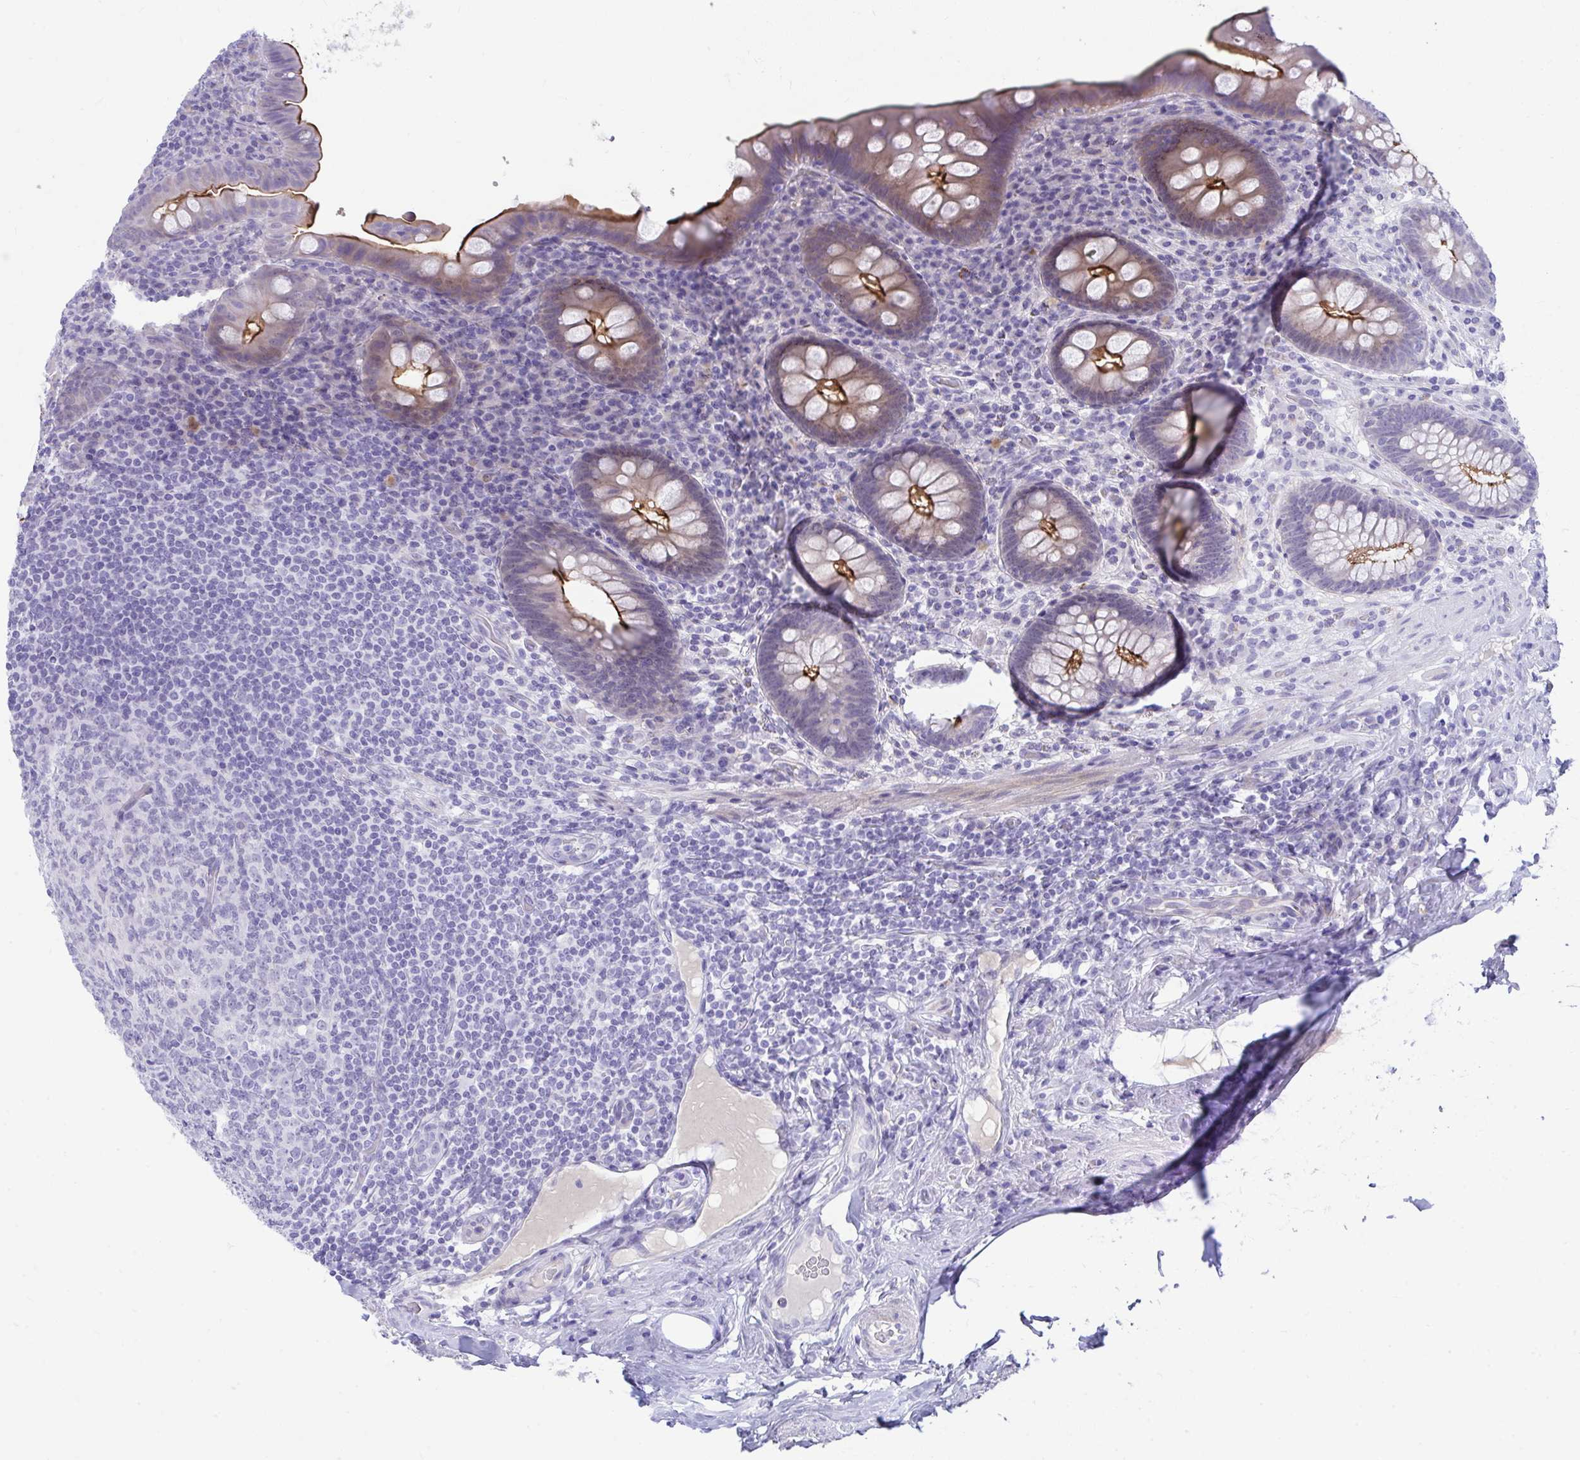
{"staining": {"intensity": "strong", "quantity": "<25%", "location": "cytoplasmic/membranous"}, "tissue": "appendix", "cell_type": "Glandular cells", "image_type": "normal", "snomed": [{"axis": "morphology", "description": "Normal tissue, NOS"}, {"axis": "topography", "description": "Appendix"}], "caption": "A medium amount of strong cytoplasmic/membranous positivity is seen in about <25% of glandular cells in unremarkable appendix.", "gene": "PIGZ", "patient": {"sex": "male", "age": 71}}